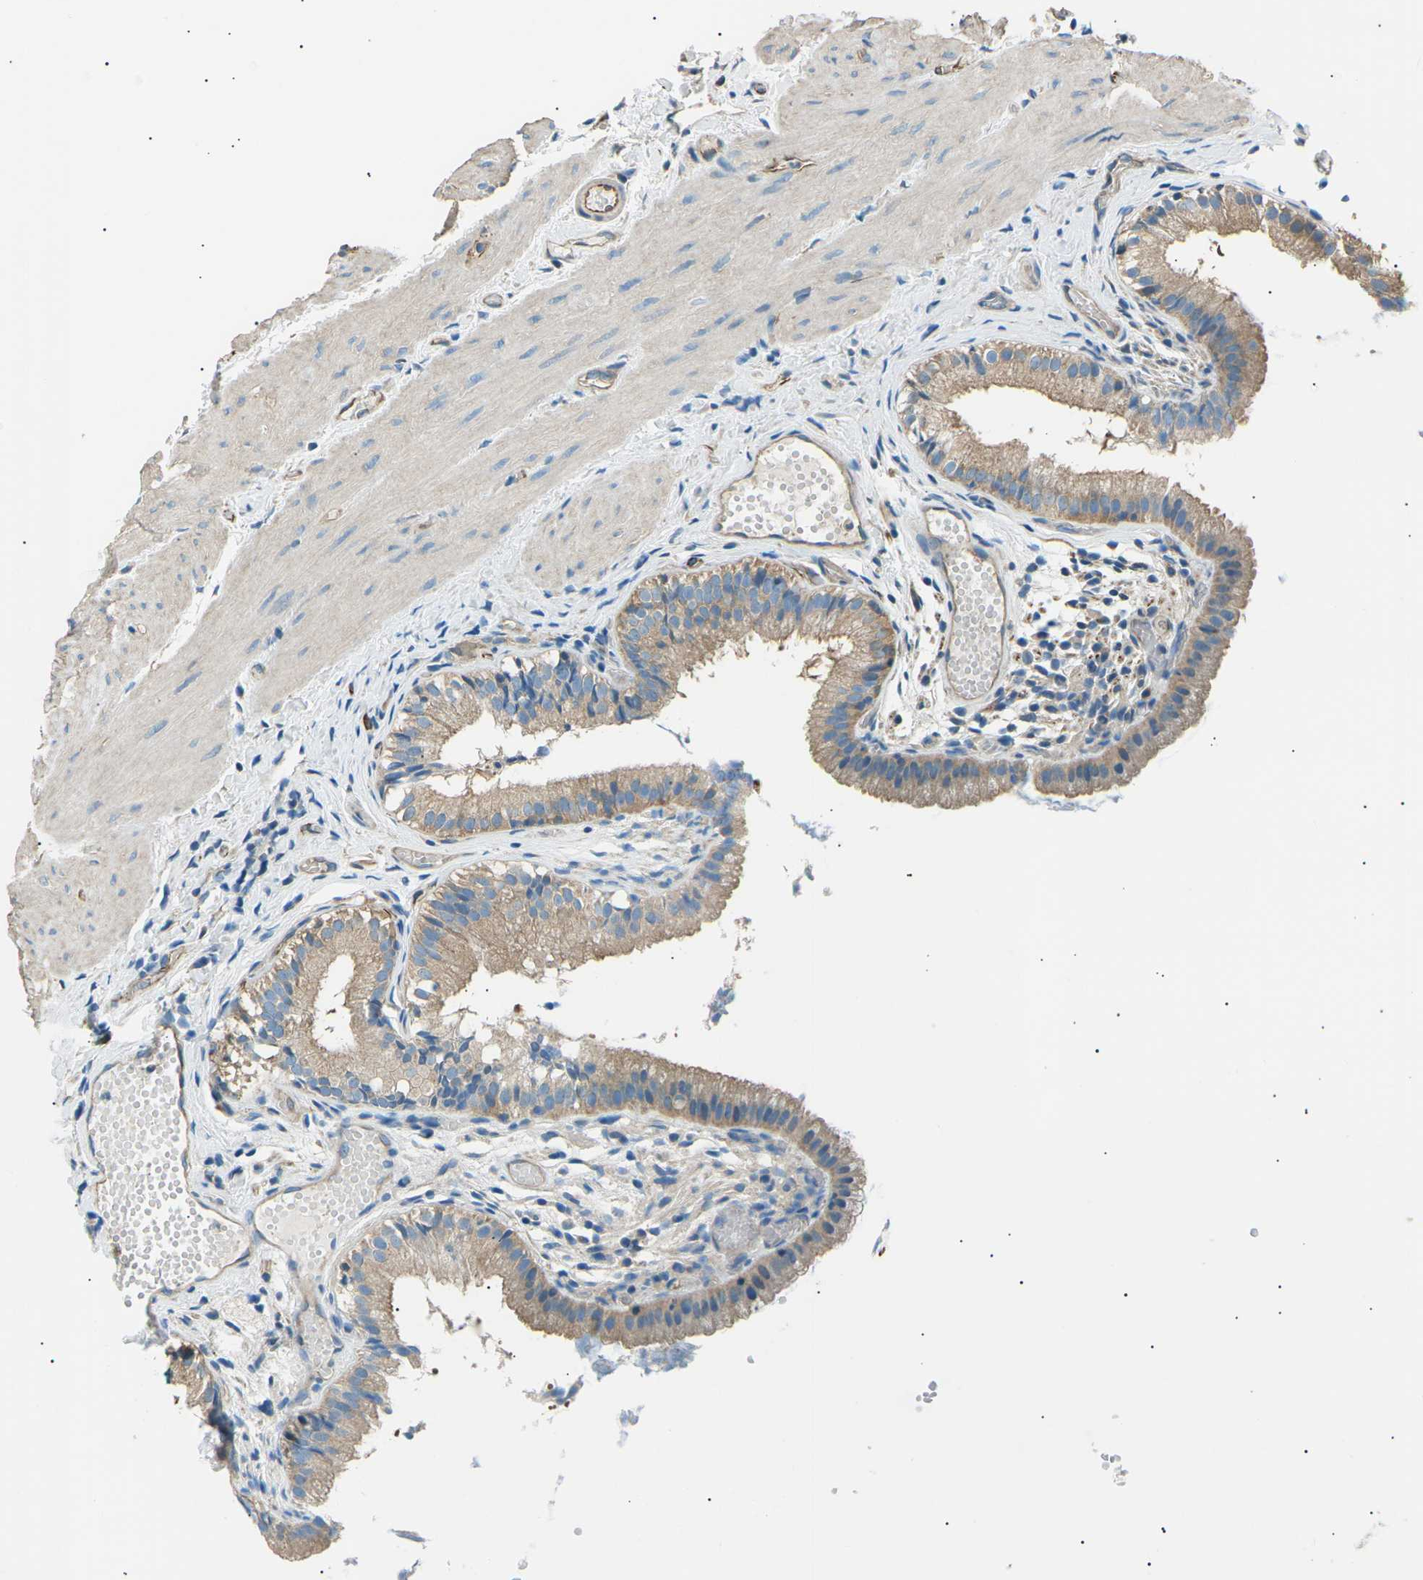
{"staining": {"intensity": "moderate", "quantity": ">75%", "location": "cytoplasmic/membranous"}, "tissue": "gallbladder", "cell_type": "Glandular cells", "image_type": "normal", "snomed": [{"axis": "morphology", "description": "Normal tissue, NOS"}, {"axis": "topography", "description": "Gallbladder"}], "caption": "Immunohistochemistry micrograph of unremarkable gallbladder: gallbladder stained using IHC shows medium levels of moderate protein expression localized specifically in the cytoplasmic/membranous of glandular cells, appearing as a cytoplasmic/membranous brown color.", "gene": "SLK", "patient": {"sex": "female", "age": 26}}